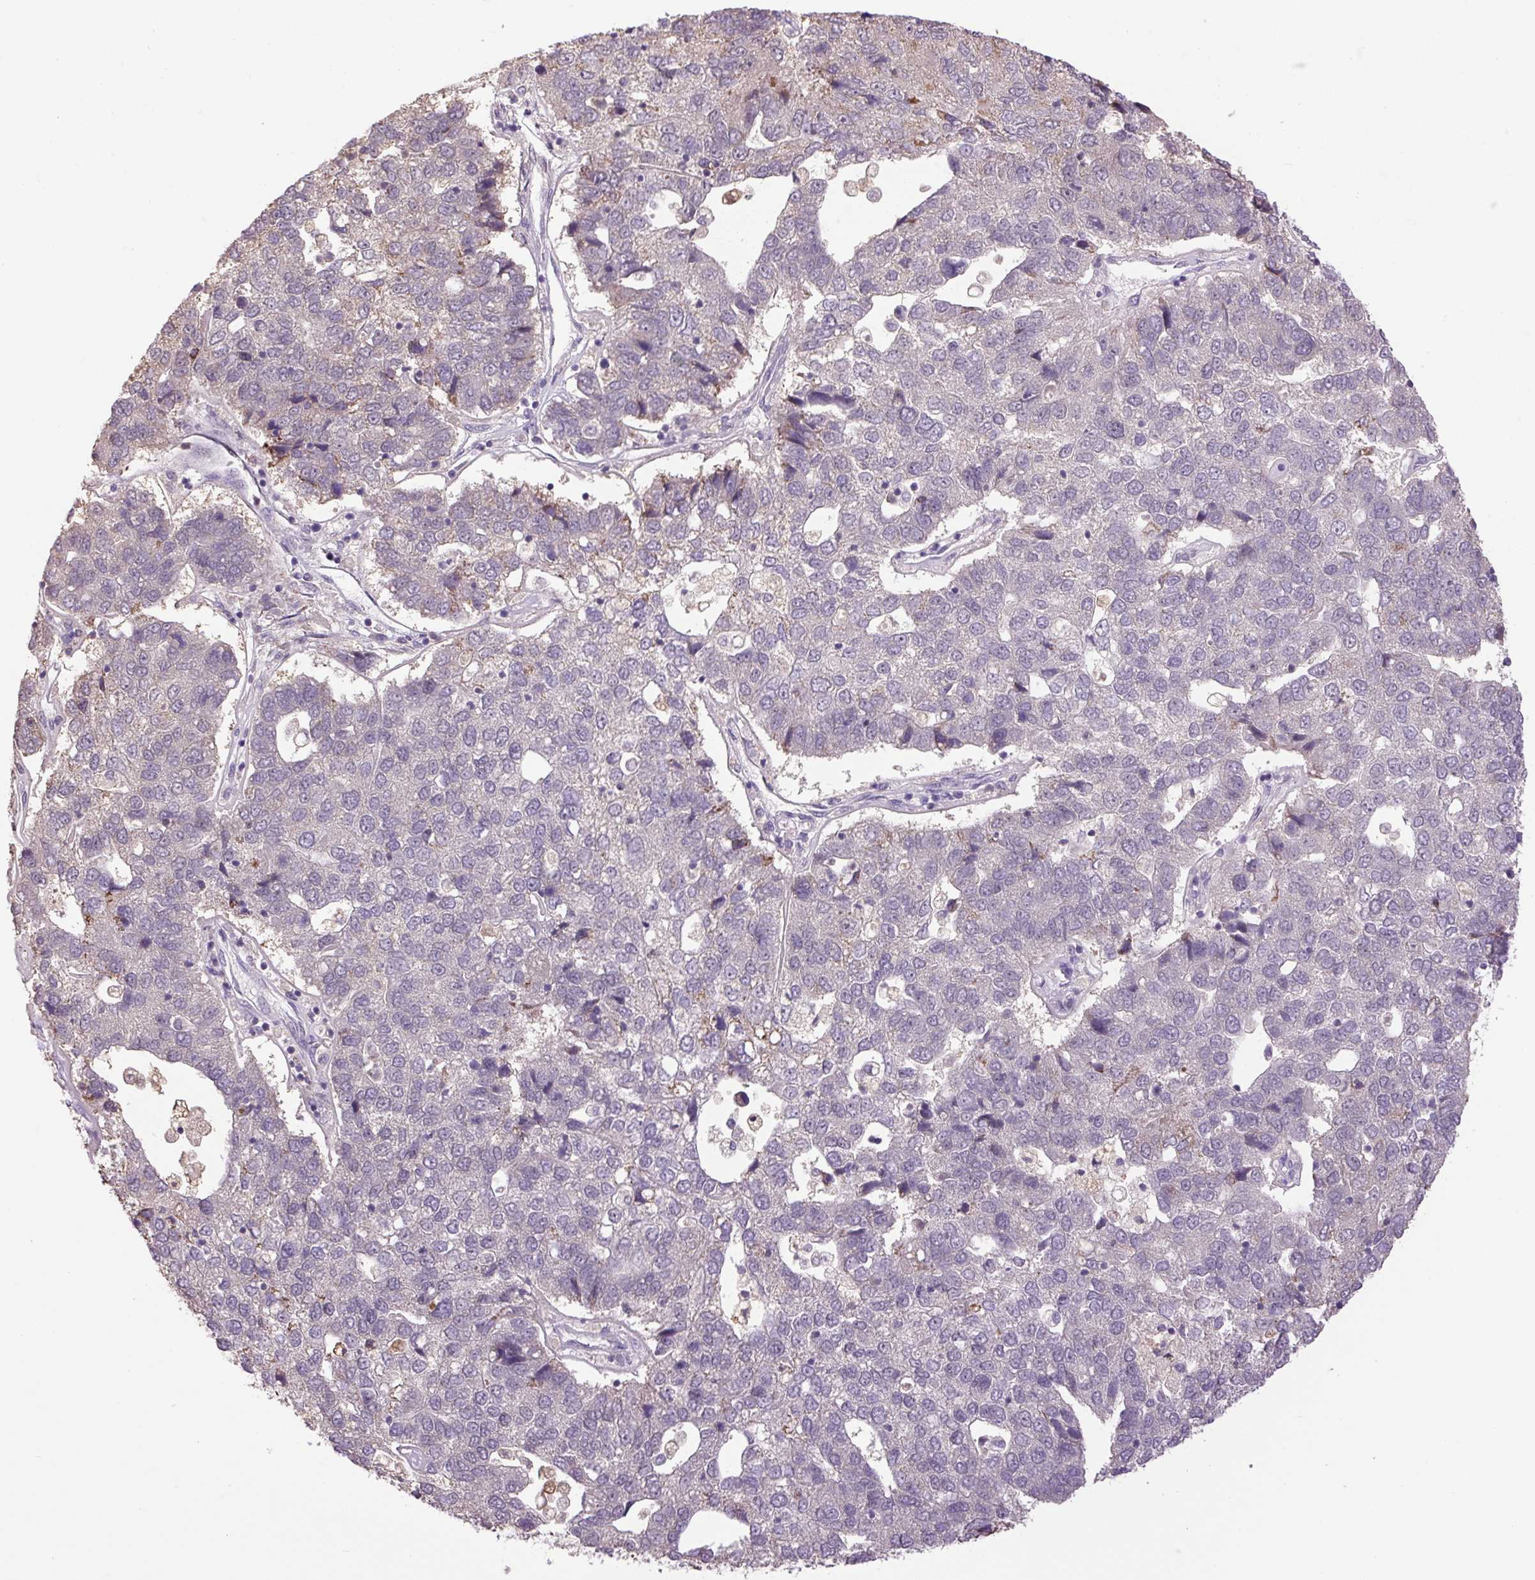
{"staining": {"intensity": "weak", "quantity": "<25%", "location": "cytoplasmic/membranous"}, "tissue": "pancreatic cancer", "cell_type": "Tumor cells", "image_type": "cancer", "snomed": [{"axis": "morphology", "description": "Adenocarcinoma, NOS"}, {"axis": "topography", "description": "Pancreas"}], "caption": "Pancreatic cancer (adenocarcinoma) stained for a protein using IHC demonstrates no expression tumor cells.", "gene": "SGF29", "patient": {"sex": "female", "age": 61}}